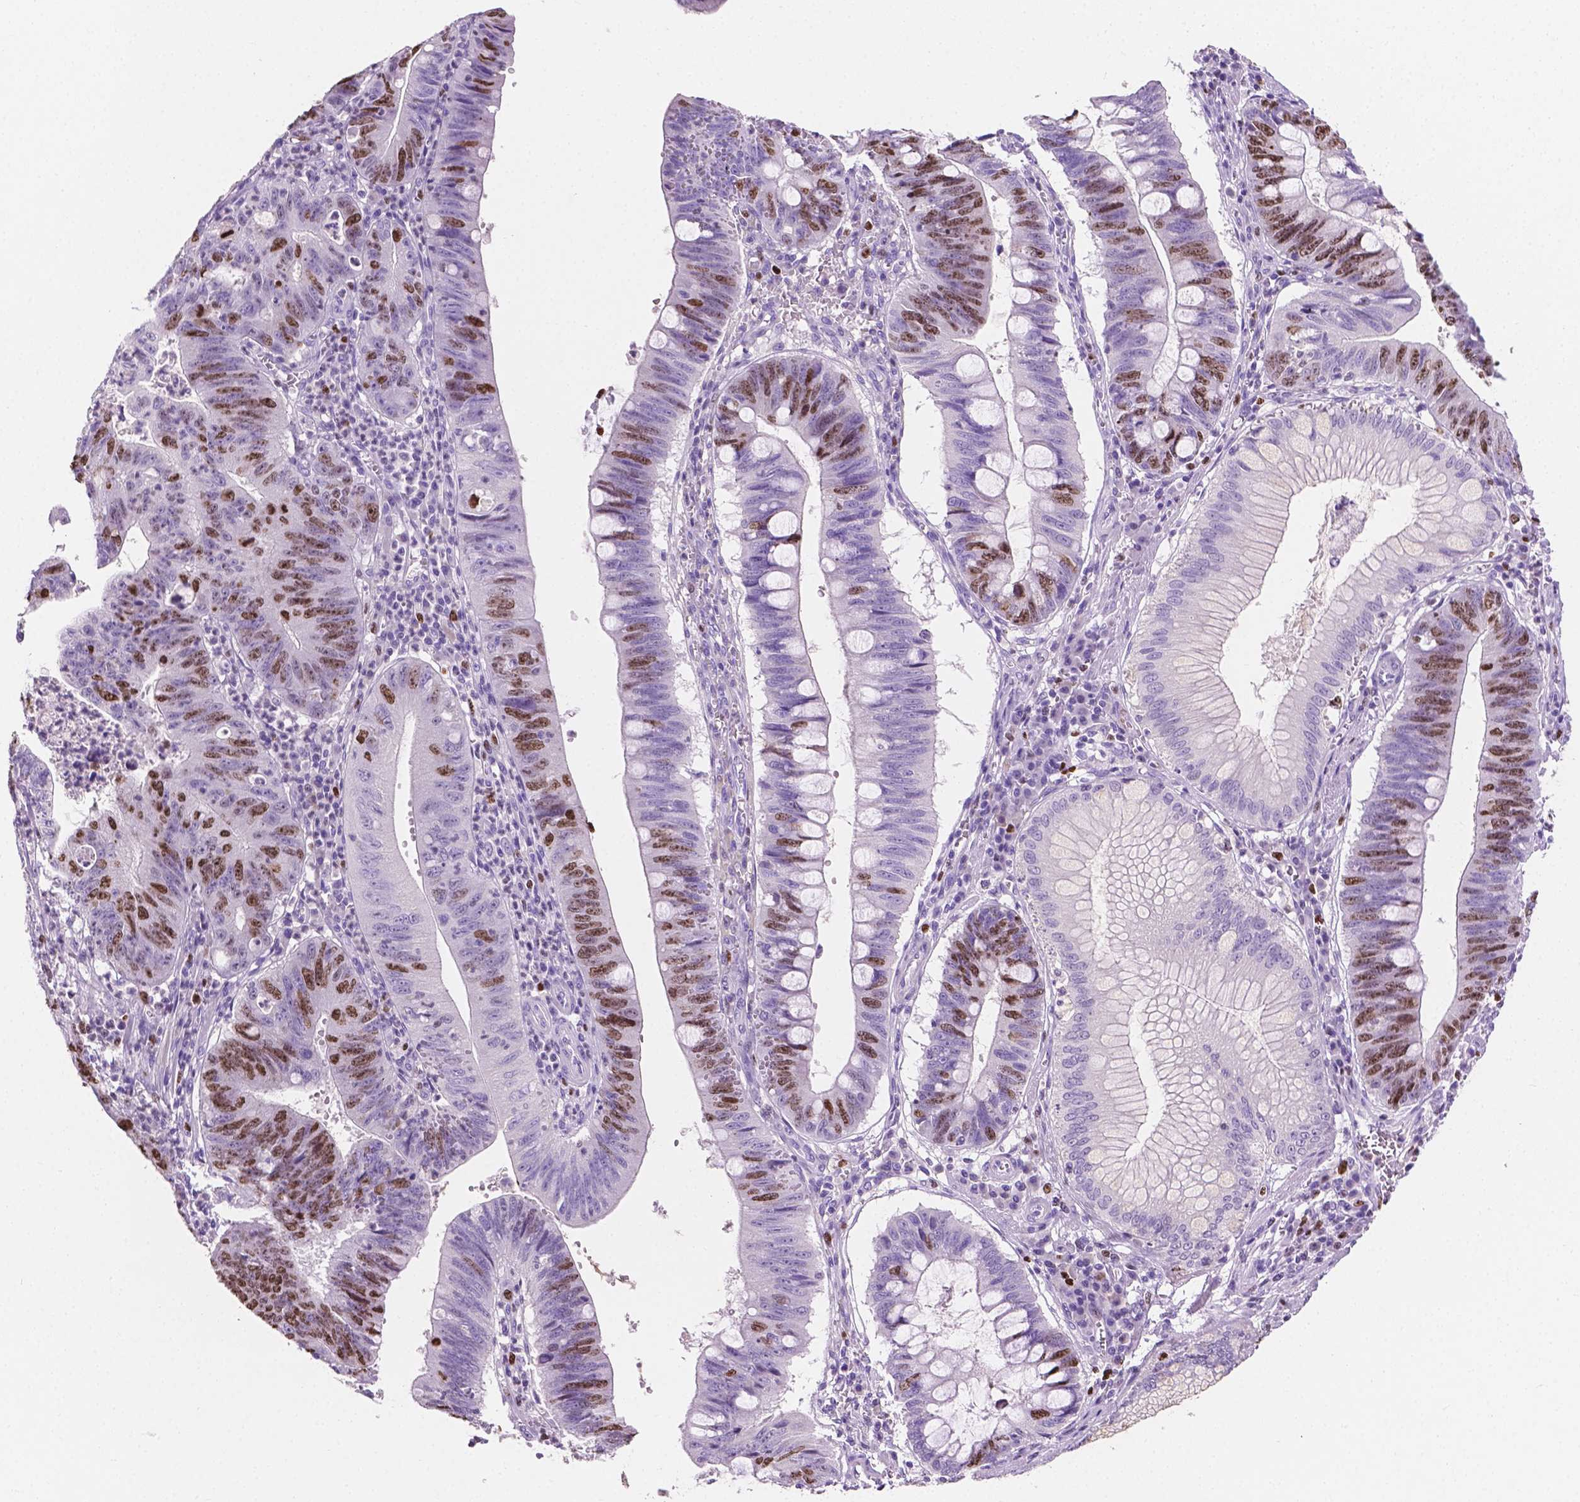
{"staining": {"intensity": "moderate", "quantity": "25%-75%", "location": "nuclear"}, "tissue": "stomach cancer", "cell_type": "Tumor cells", "image_type": "cancer", "snomed": [{"axis": "morphology", "description": "Adenocarcinoma, NOS"}, {"axis": "topography", "description": "Stomach"}], "caption": "About 25%-75% of tumor cells in human stomach cancer (adenocarcinoma) show moderate nuclear protein expression as visualized by brown immunohistochemical staining.", "gene": "SIAH2", "patient": {"sex": "male", "age": 59}}